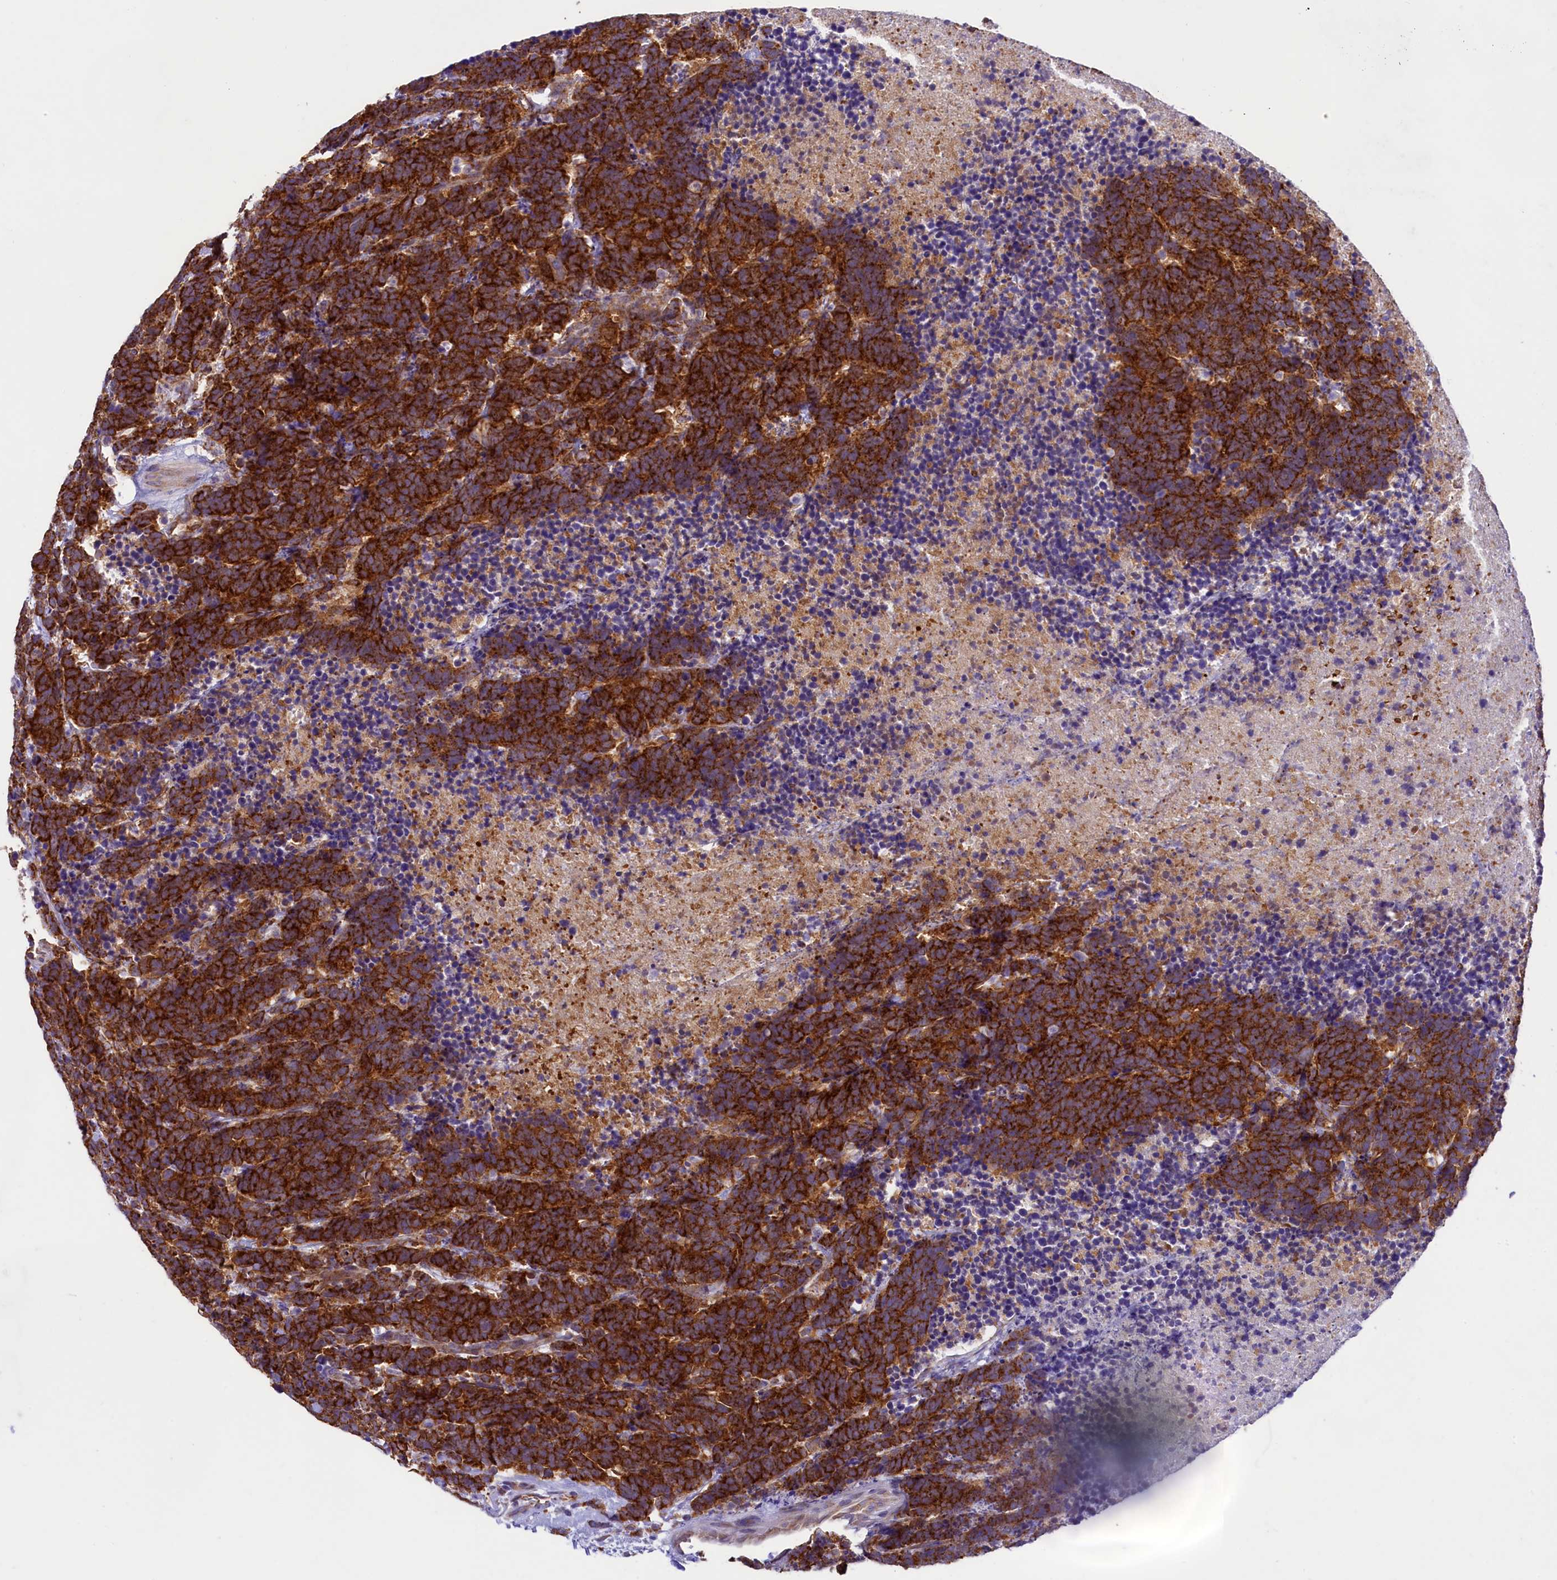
{"staining": {"intensity": "strong", "quantity": ">75%", "location": "cytoplasmic/membranous"}, "tissue": "carcinoid", "cell_type": "Tumor cells", "image_type": "cancer", "snomed": [{"axis": "morphology", "description": "Carcinoma, NOS"}, {"axis": "morphology", "description": "Carcinoid, malignant, NOS"}, {"axis": "topography", "description": "Urinary bladder"}], "caption": "Carcinoid (malignant) stained for a protein (brown) shows strong cytoplasmic/membranous positive positivity in approximately >75% of tumor cells.", "gene": "LARP4", "patient": {"sex": "male", "age": 57}}